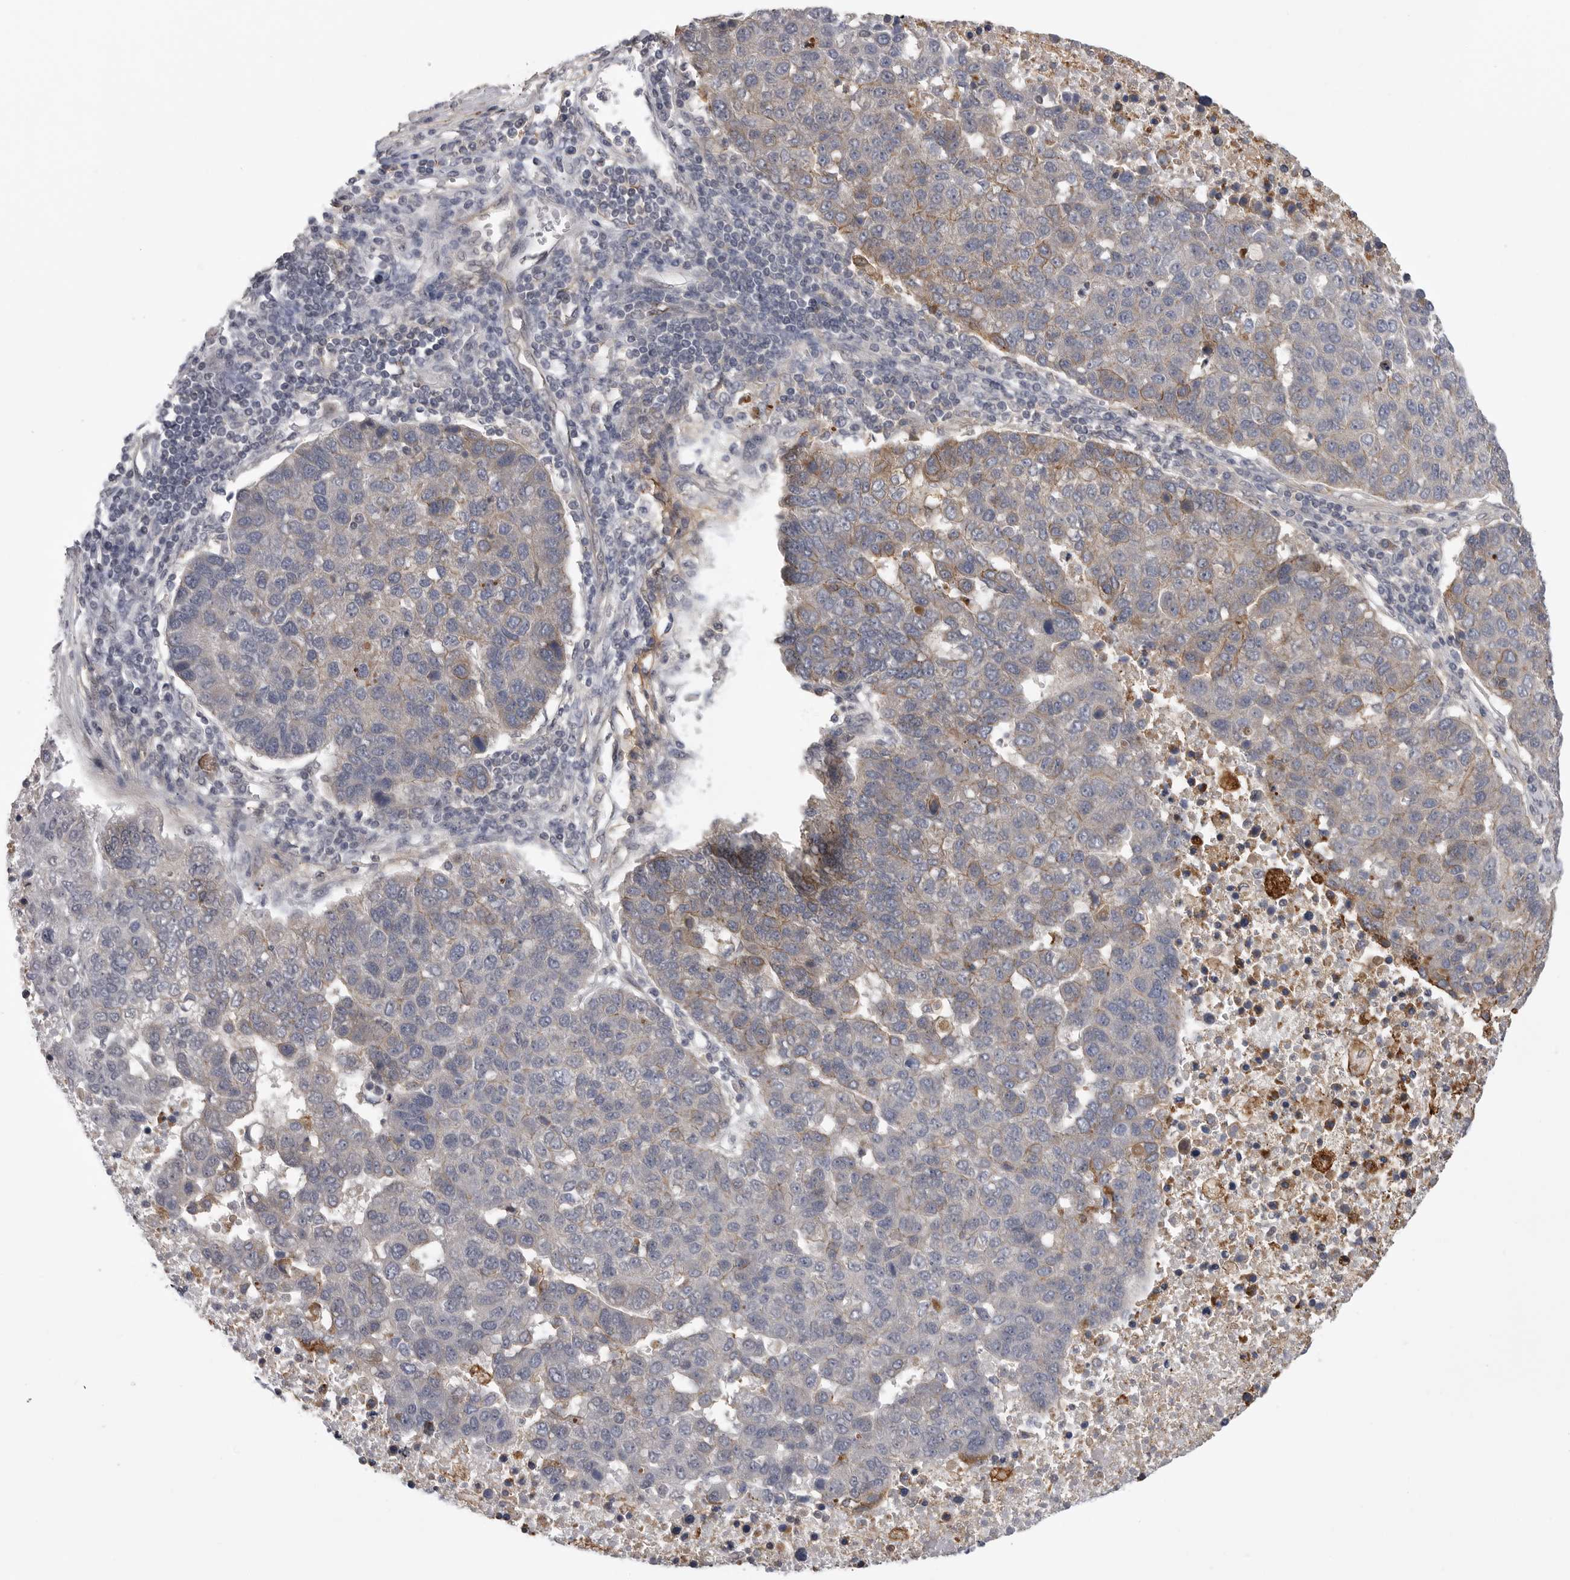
{"staining": {"intensity": "weak", "quantity": "<25%", "location": "cytoplasmic/membranous"}, "tissue": "pancreatic cancer", "cell_type": "Tumor cells", "image_type": "cancer", "snomed": [{"axis": "morphology", "description": "Adenocarcinoma, NOS"}, {"axis": "topography", "description": "Pancreas"}], "caption": "This is an immunohistochemistry (IHC) image of pancreatic cancer (adenocarcinoma). There is no staining in tumor cells.", "gene": "NECTIN1", "patient": {"sex": "female", "age": 61}}